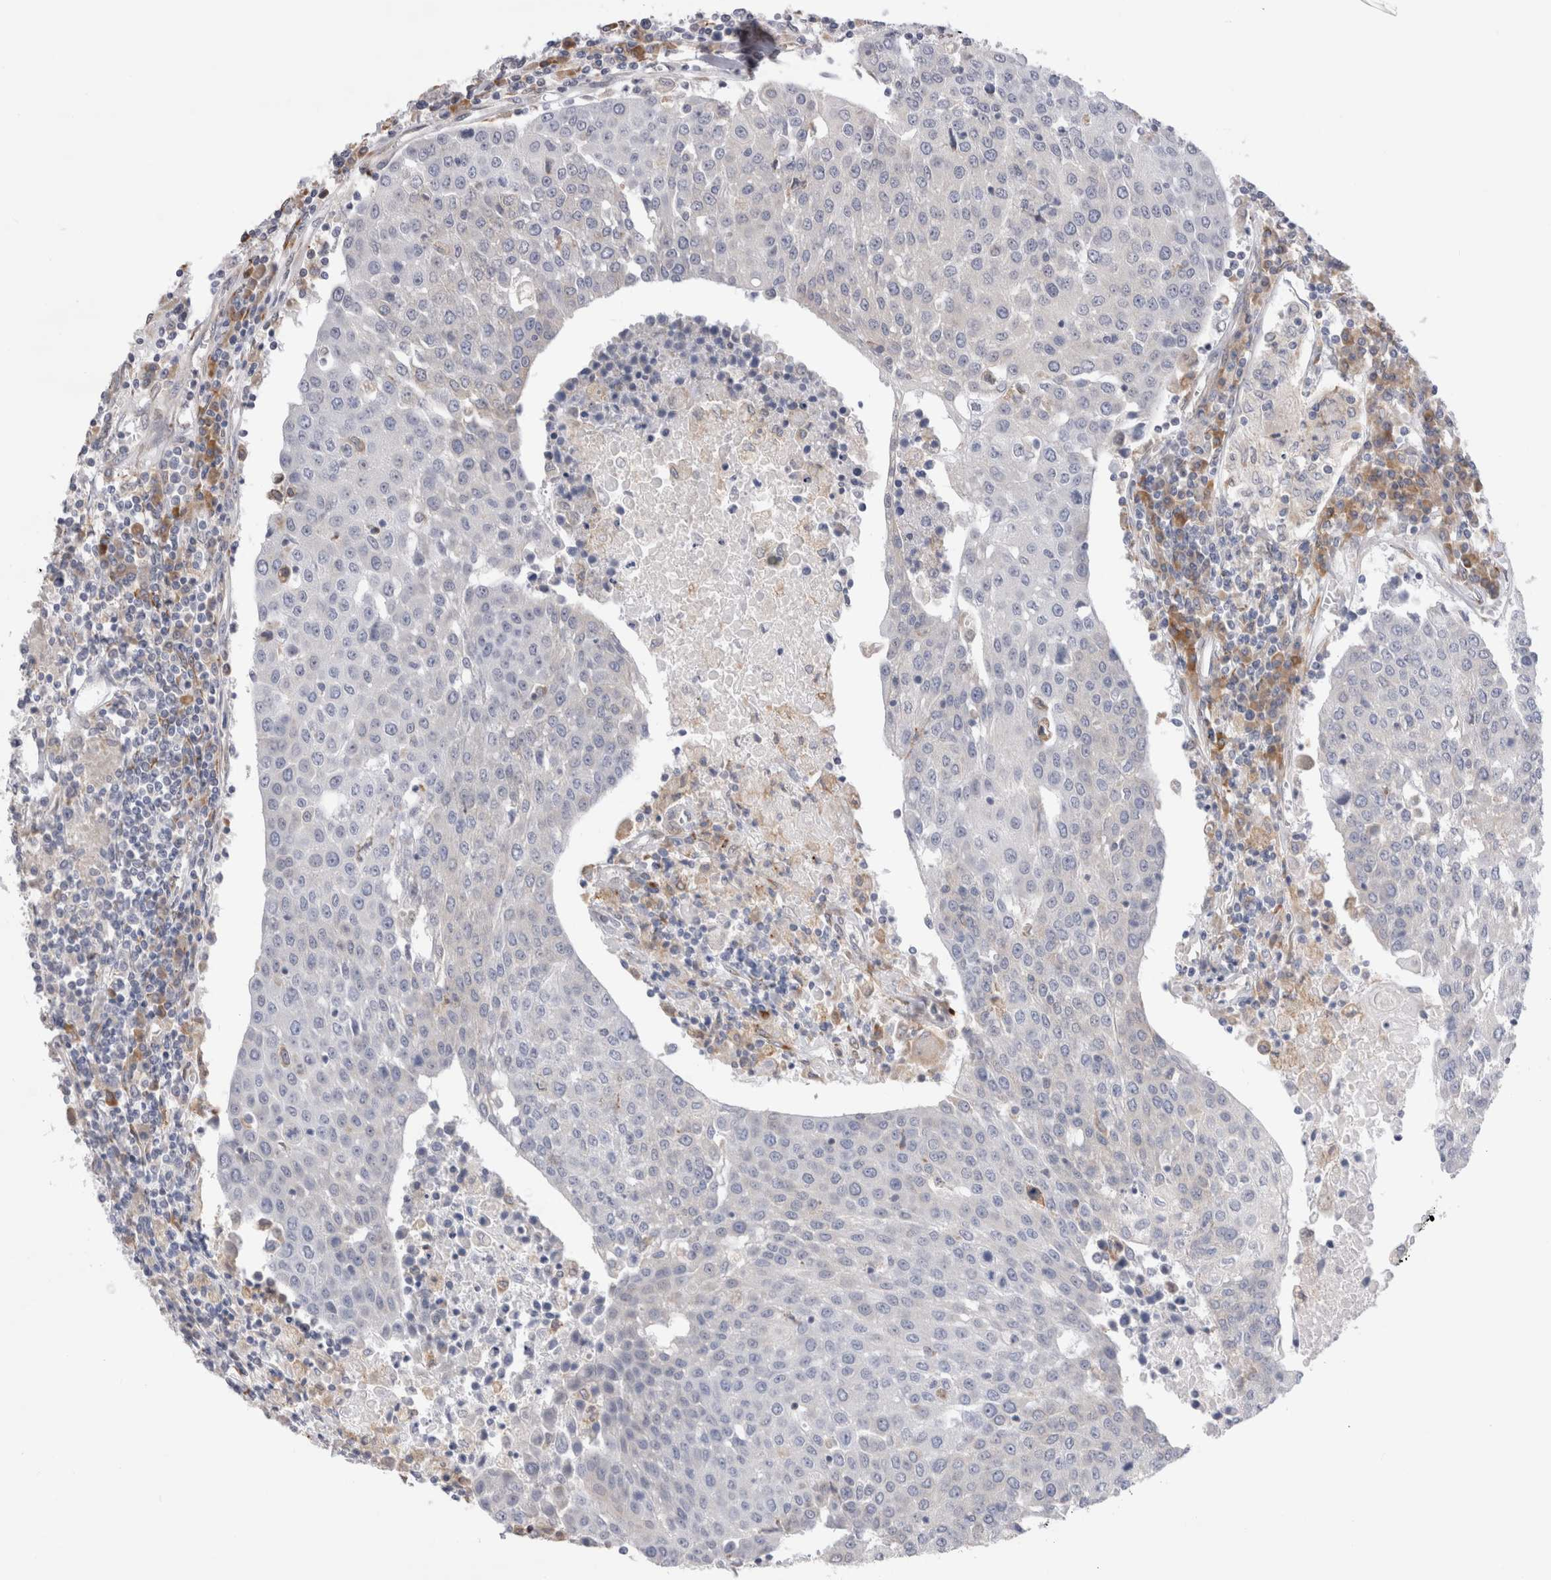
{"staining": {"intensity": "negative", "quantity": "none", "location": "none"}, "tissue": "urothelial cancer", "cell_type": "Tumor cells", "image_type": "cancer", "snomed": [{"axis": "morphology", "description": "Urothelial carcinoma, High grade"}, {"axis": "topography", "description": "Urinary bladder"}], "caption": "IHC histopathology image of urothelial cancer stained for a protein (brown), which shows no positivity in tumor cells.", "gene": "VCPIP1", "patient": {"sex": "female", "age": 85}}